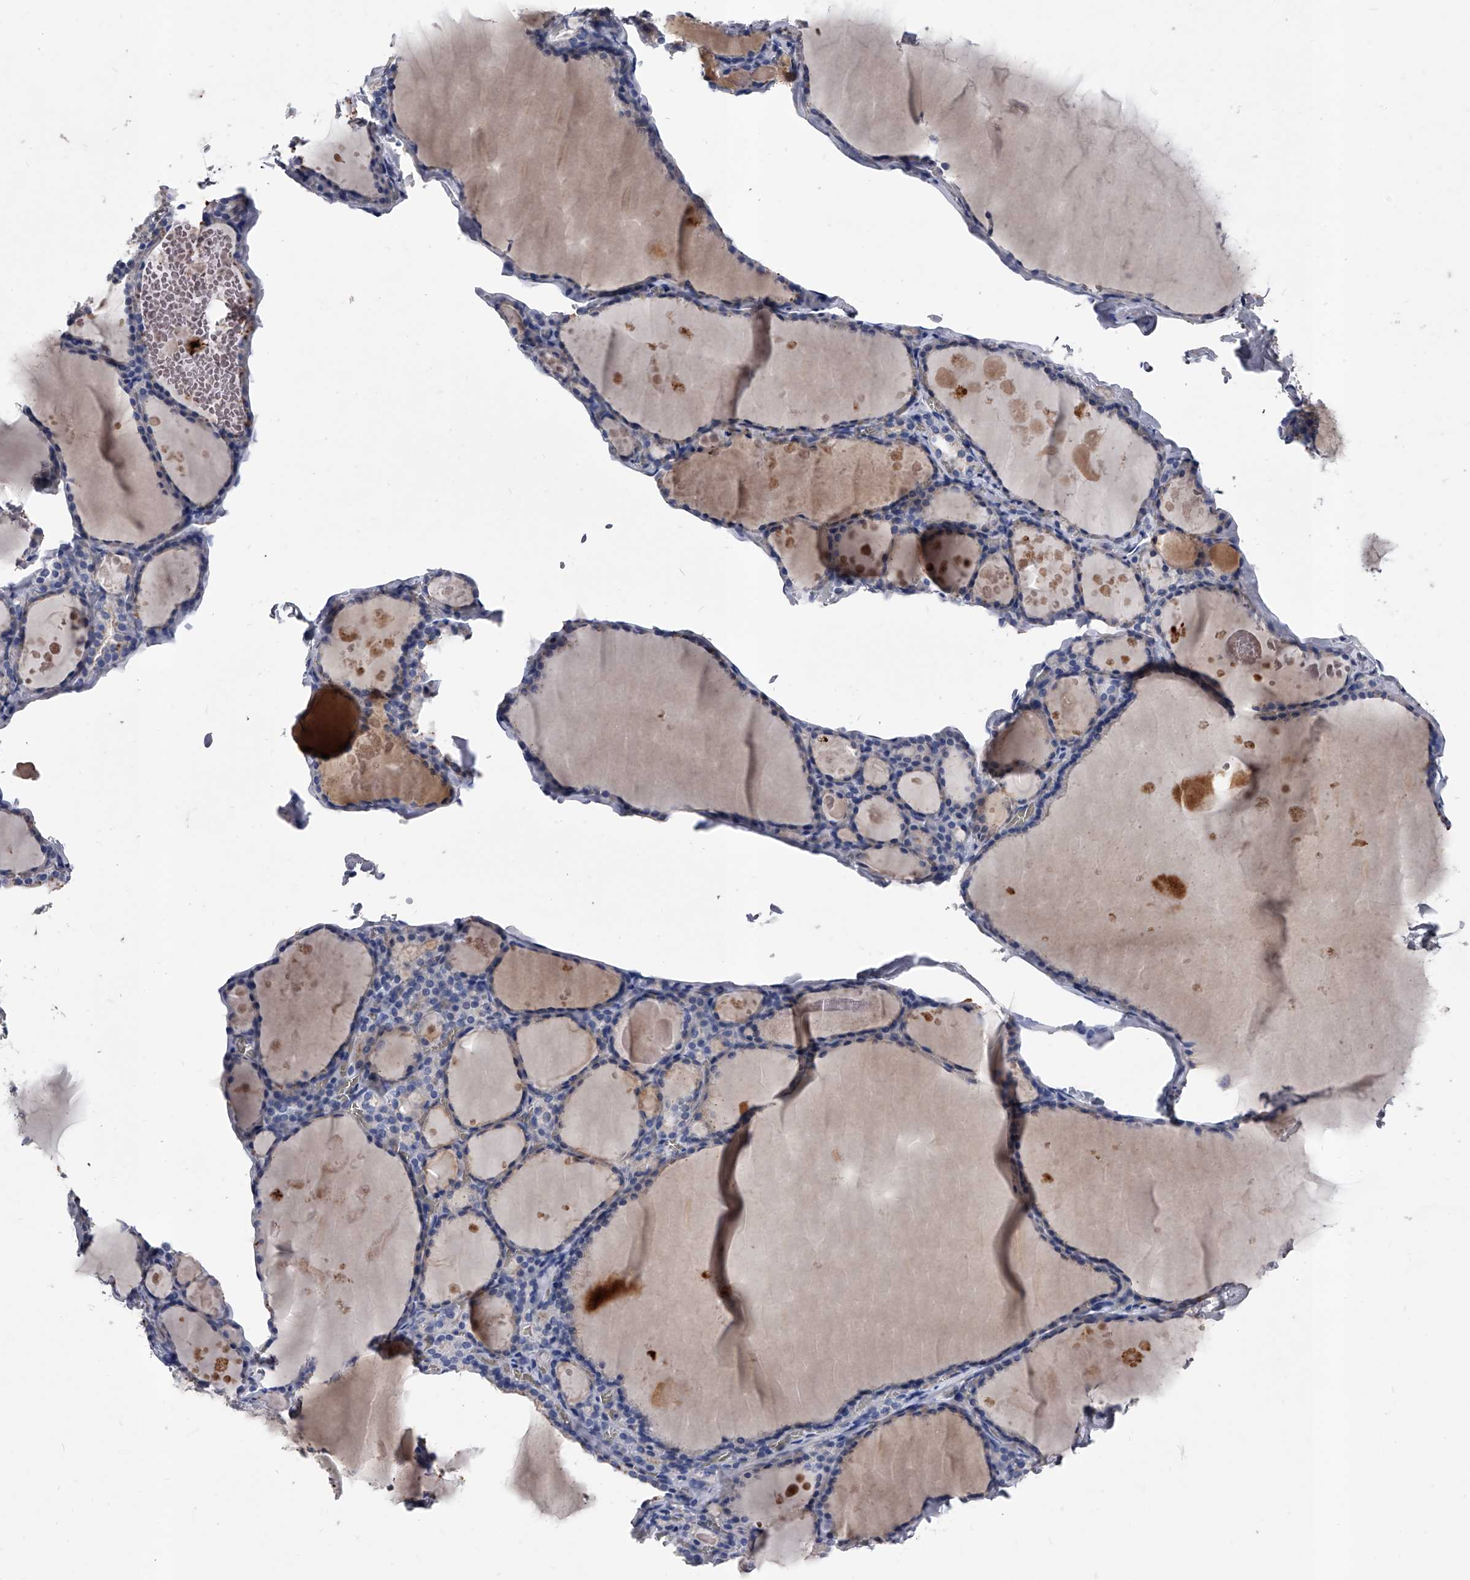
{"staining": {"intensity": "negative", "quantity": "none", "location": "none"}, "tissue": "thyroid gland", "cell_type": "Glandular cells", "image_type": "normal", "snomed": [{"axis": "morphology", "description": "Normal tissue, NOS"}, {"axis": "topography", "description": "Thyroid gland"}], "caption": "This is a image of immunohistochemistry (IHC) staining of unremarkable thyroid gland, which shows no positivity in glandular cells.", "gene": "EFCAB7", "patient": {"sex": "male", "age": 56}}